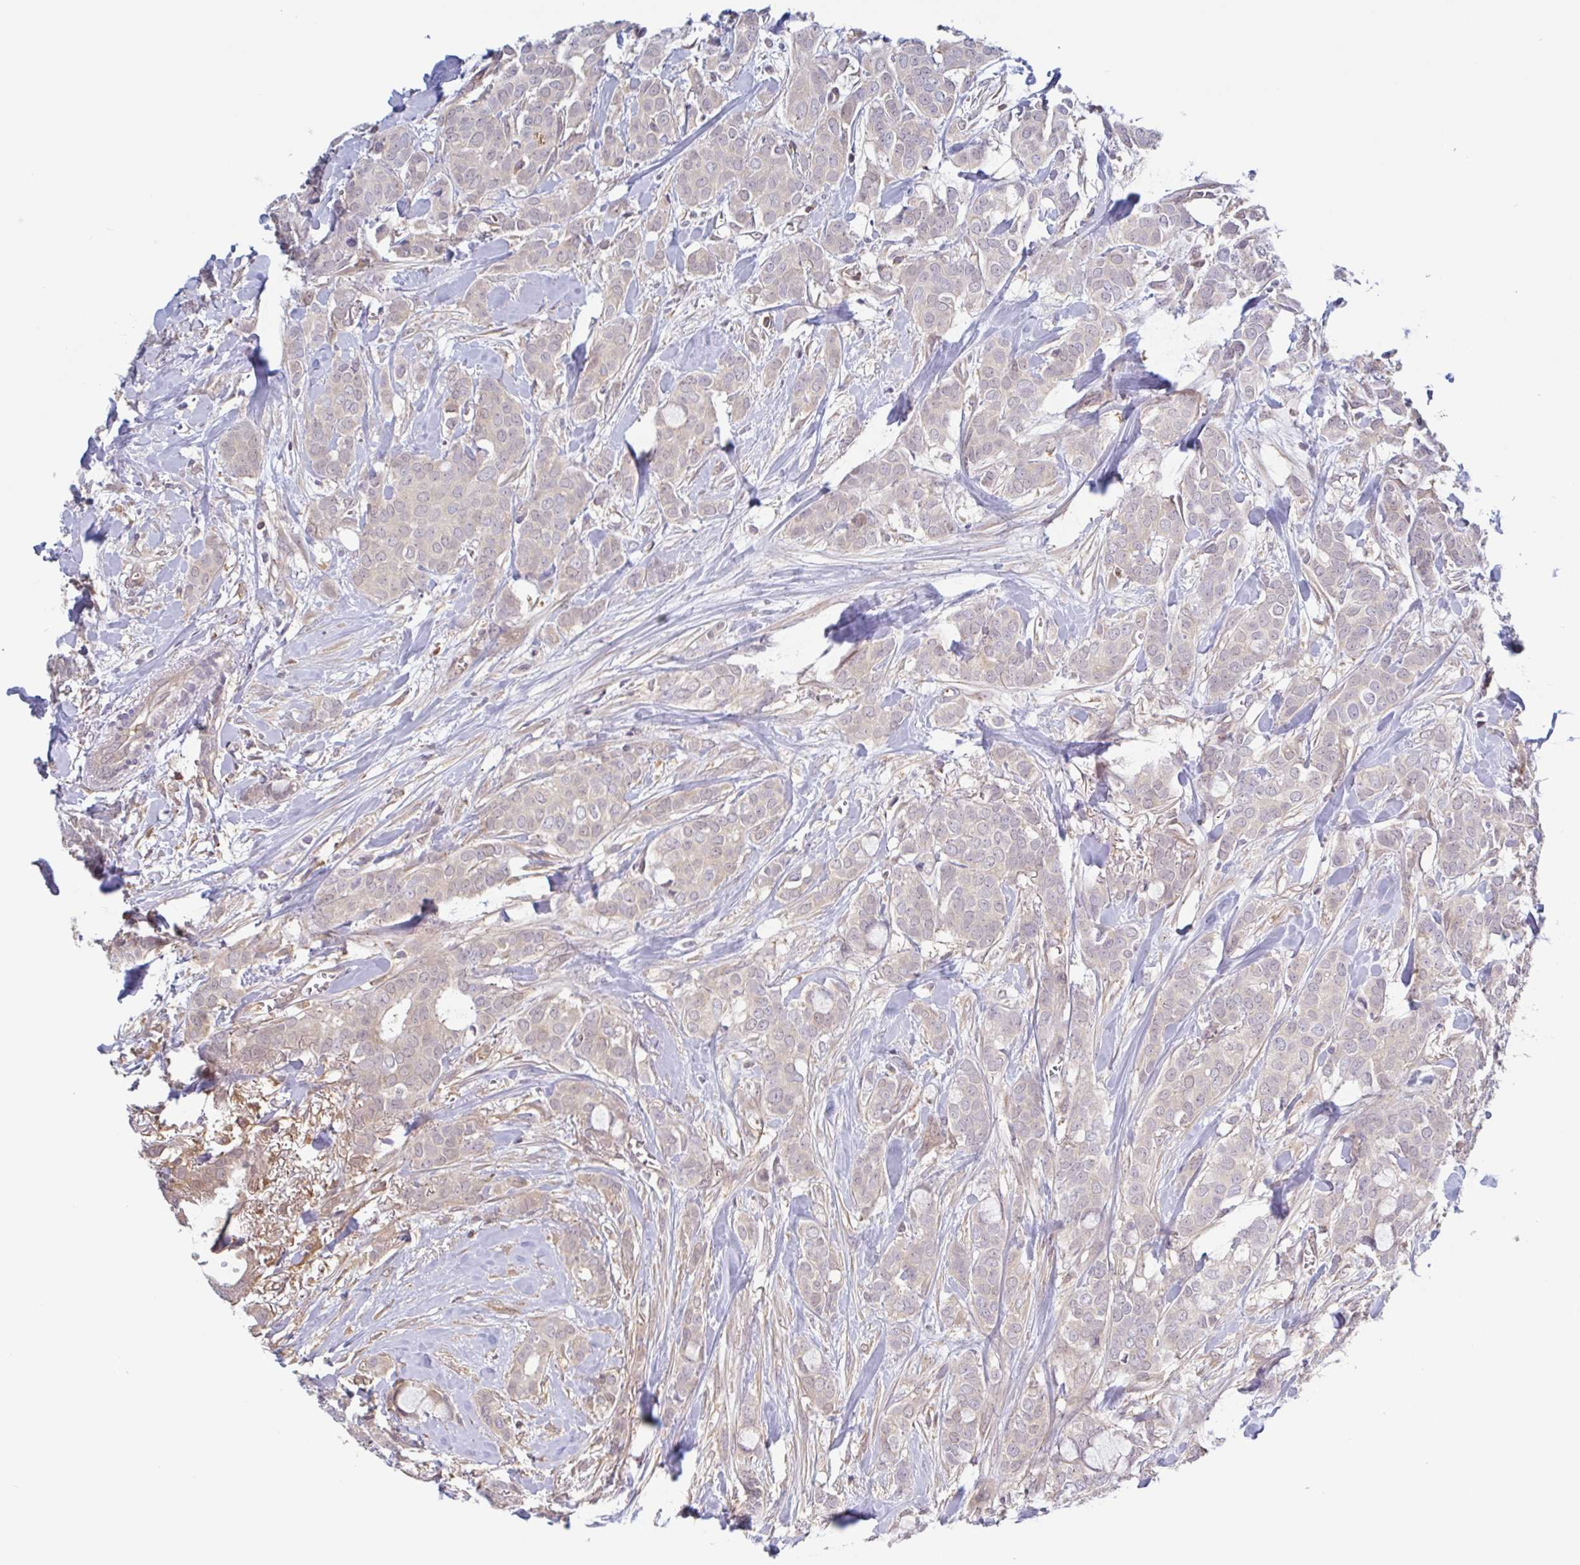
{"staining": {"intensity": "negative", "quantity": "none", "location": "none"}, "tissue": "breast cancer", "cell_type": "Tumor cells", "image_type": "cancer", "snomed": [{"axis": "morphology", "description": "Duct carcinoma"}, {"axis": "topography", "description": "Breast"}], "caption": "A high-resolution histopathology image shows immunohistochemistry (IHC) staining of breast cancer, which displays no significant expression in tumor cells. Nuclei are stained in blue.", "gene": "OTOP2", "patient": {"sex": "female", "age": 84}}